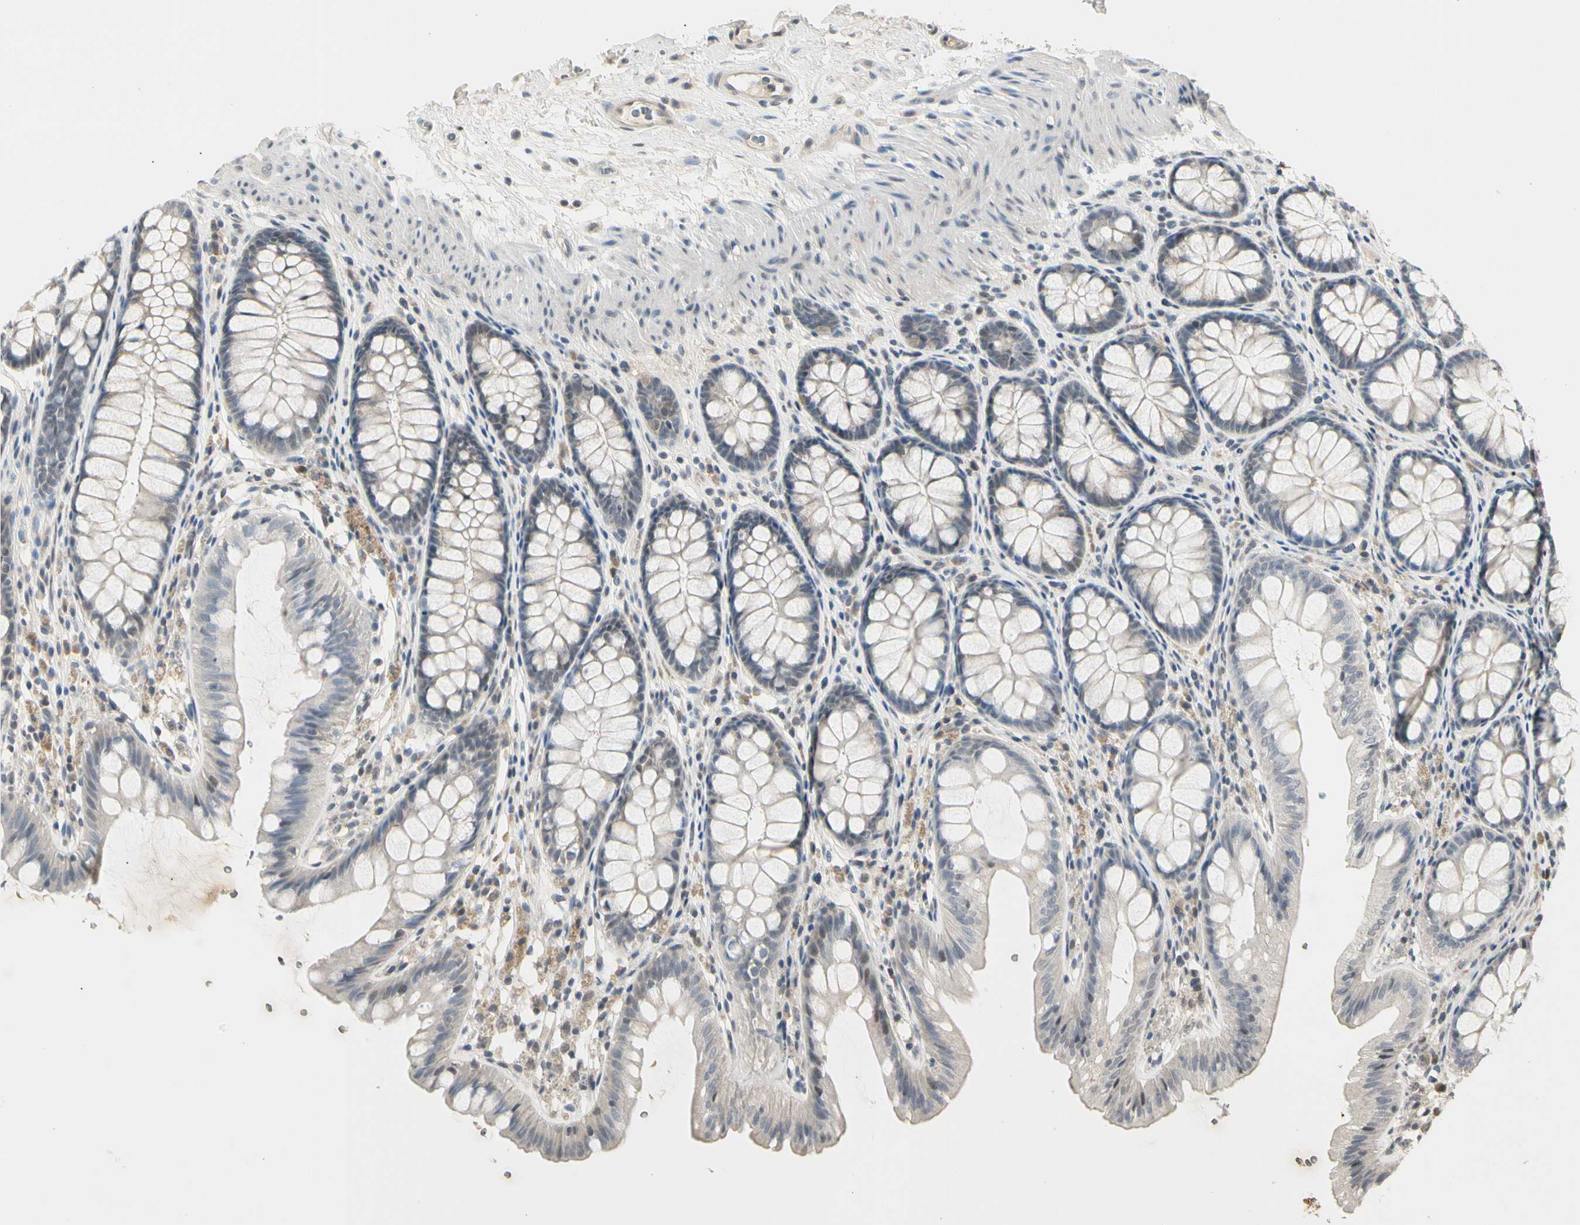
{"staining": {"intensity": "weak", "quantity": "25%-75%", "location": "cytoplasmic/membranous"}, "tissue": "colon", "cell_type": "Endothelial cells", "image_type": "normal", "snomed": [{"axis": "morphology", "description": "Normal tissue, NOS"}, {"axis": "topography", "description": "Colon"}], "caption": "Protein expression analysis of unremarkable colon exhibits weak cytoplasmic/membranous expression in about 25%-75% of endothelial cells. The staining was performed using DAB to visualize the protein expression in brown, while the nuclei were stained in blue with hematoxylin (Magnification: 20x).", "gene": "GREM1", "patient": {"sex": "female", "age": 55}}